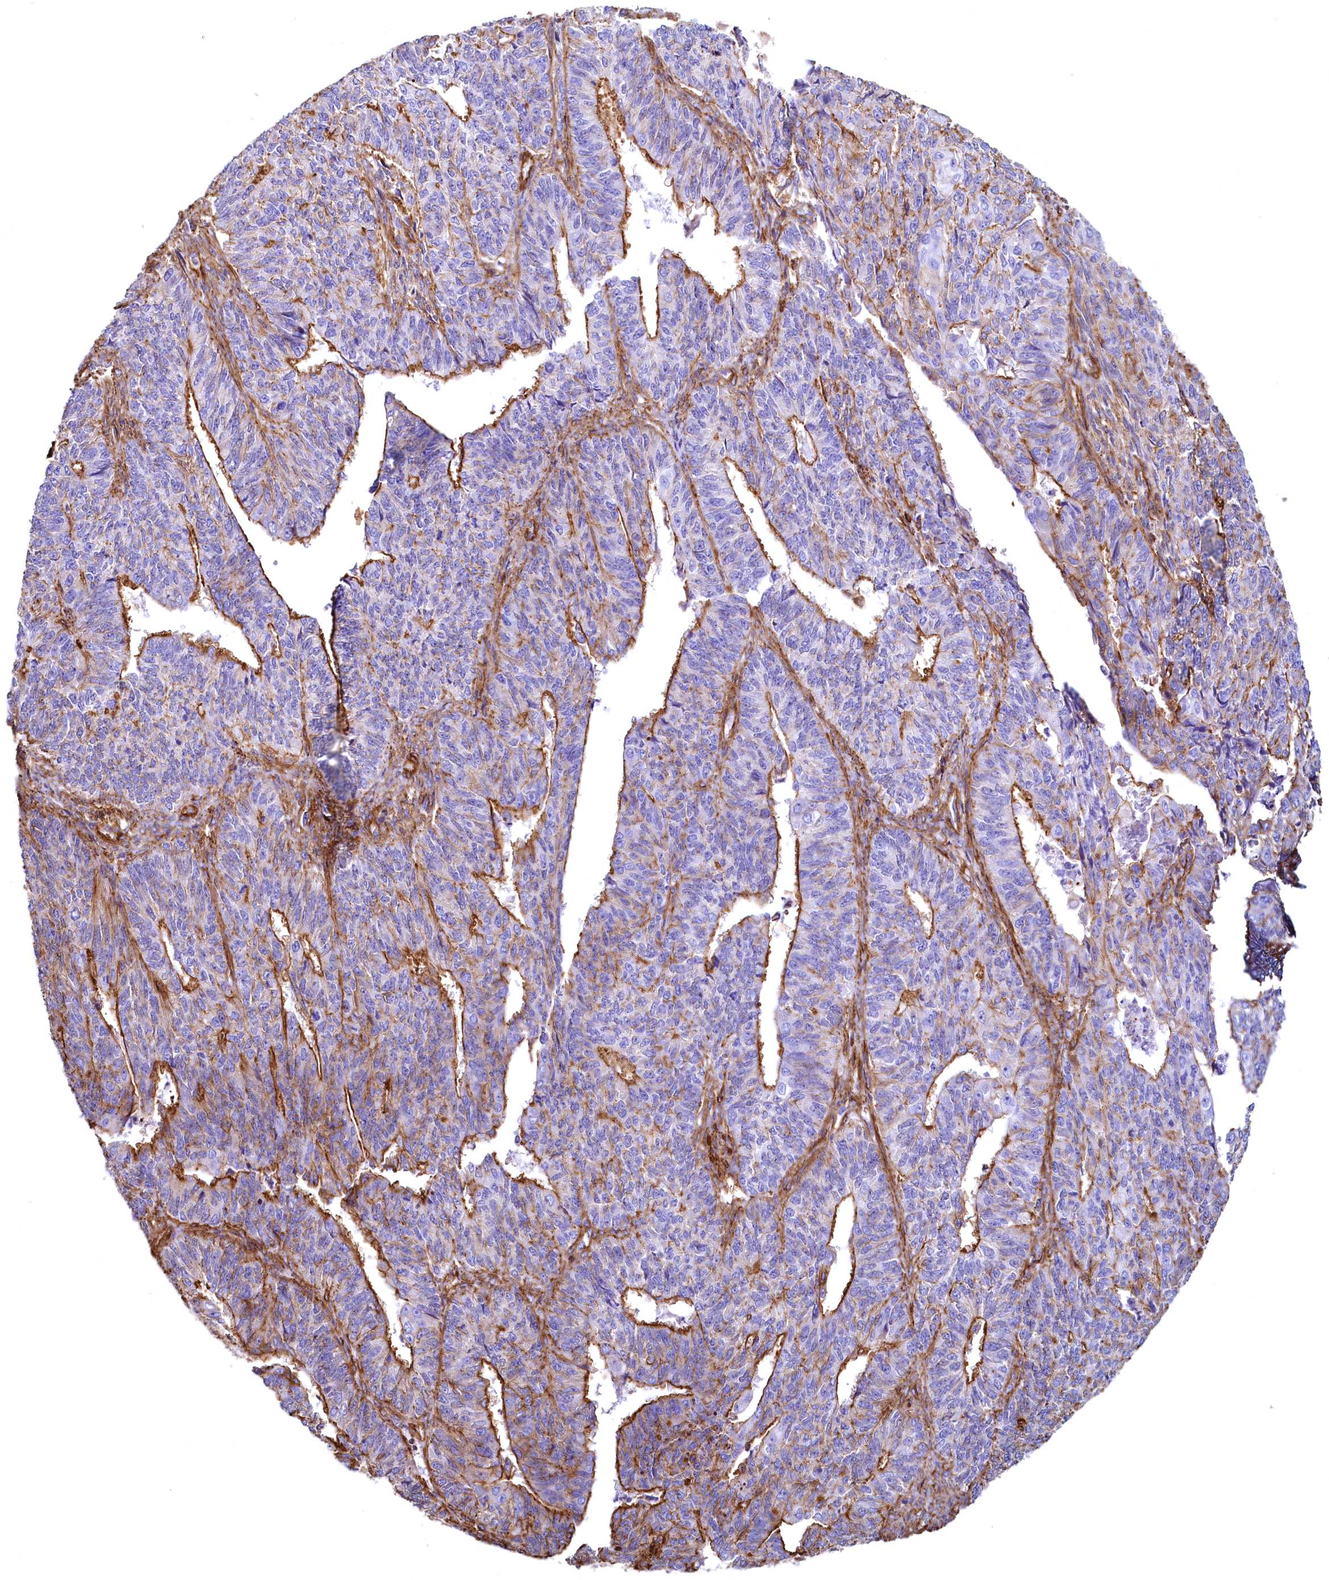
{"staining": {"intensity": "strong", "quantity": "25%-75%", "location": "cytoplasmic/membranous"}, "tissue": "endometrial cancer", "cell_type": "Tumor cells", "image_type": "cancer", "snomed": [{"axis": "morphology", "description": "Adenocarcinoma, NOS"}, {"axis": "topography", "description": "Endometrium"}], "caption": "Tumor cells display high levels of strong cytoplasmic/membranous expression in about 25%-75% of cells in human adenocarcinoma (endometrial).", "gene": "THBS1", "patient": {"sex": "female", "age": 32}}